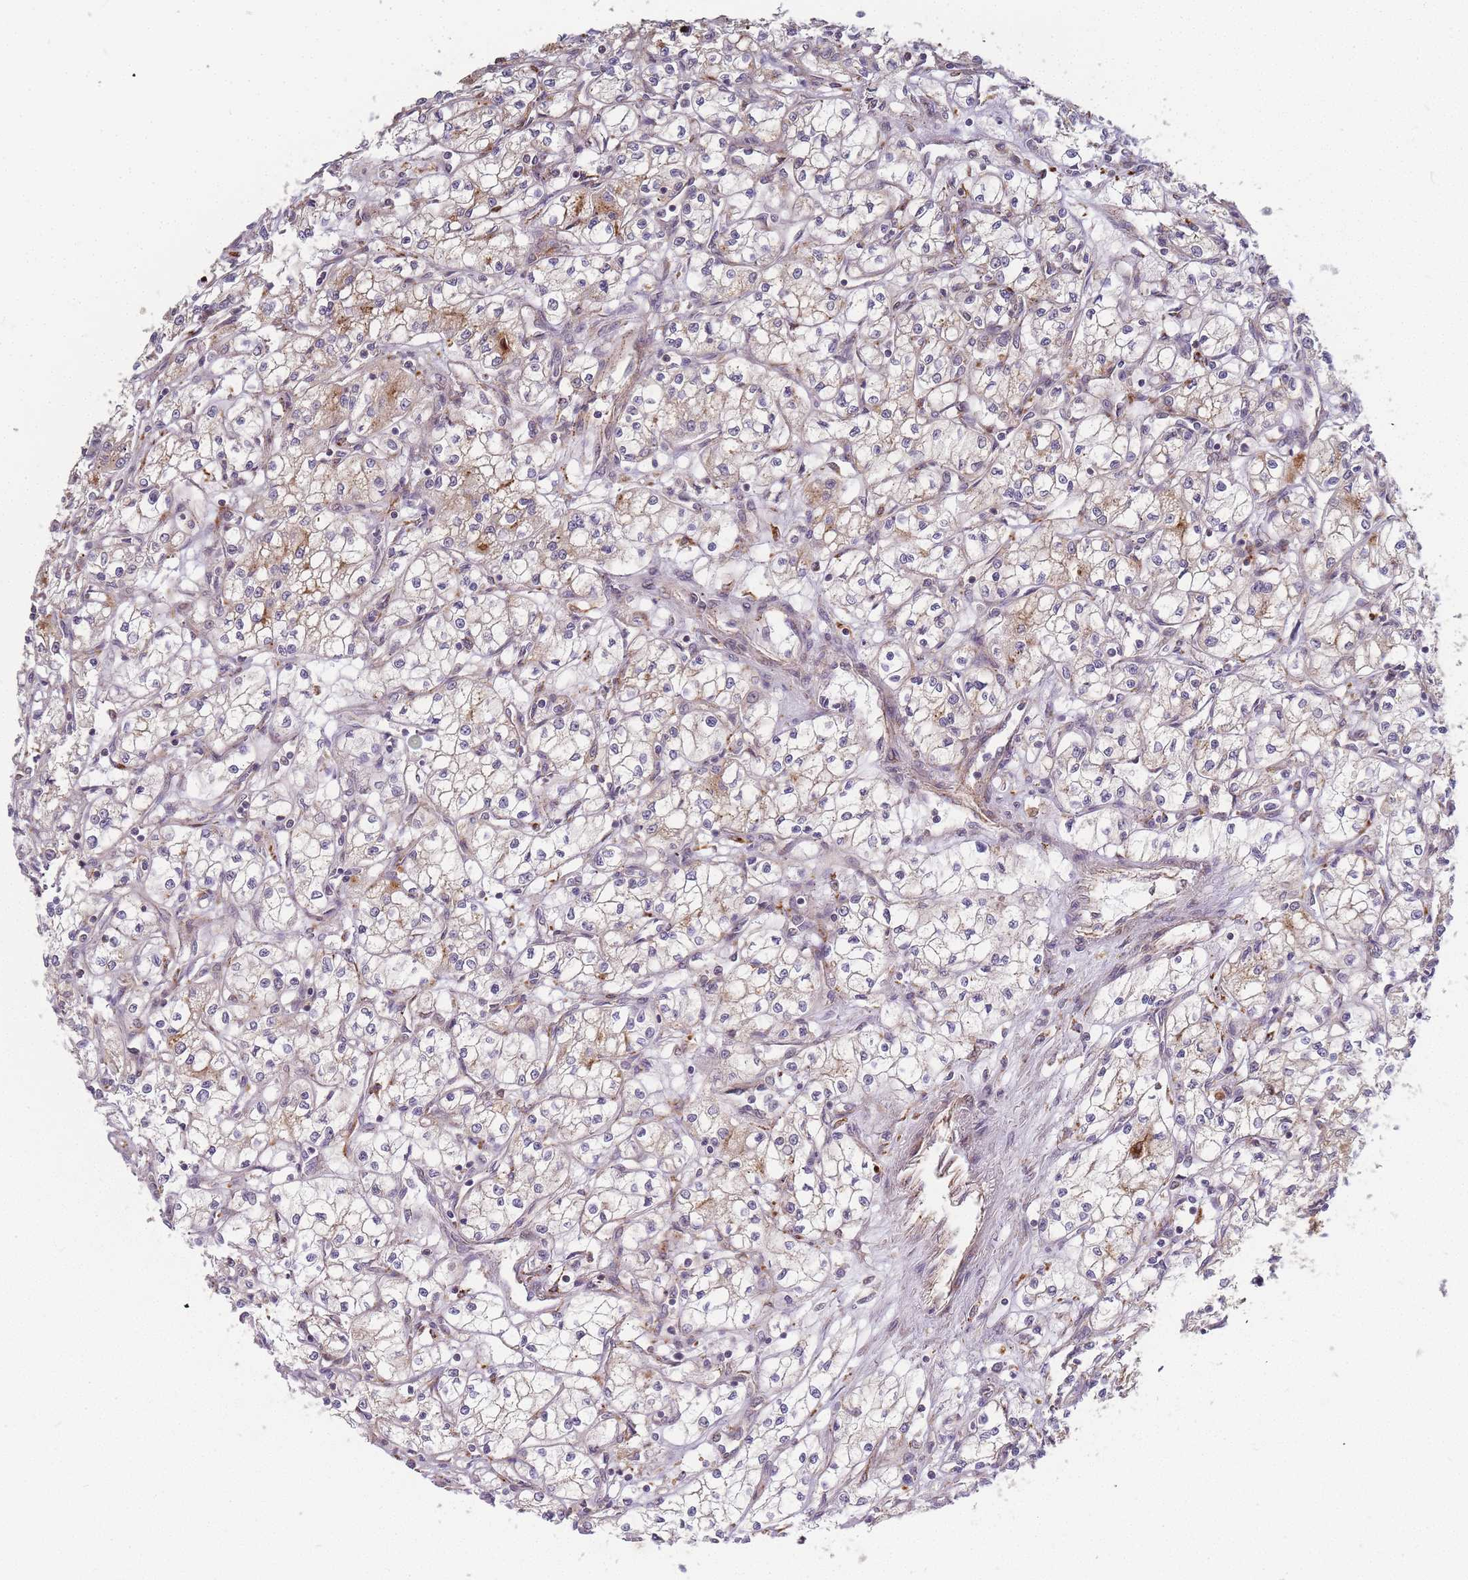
{"staining": {"intensity": "moderate", "quantity": "<25%", "location": "cytoplasmic/membranous"}, "tissue": "renal cancer", "cell_type": "Tumor cells", "image_type": "cancer", "snomed": [{"axis": "morphology", "description": "Adenocarcinoma, NOS"}, {"axis": "topography", "description": "Kidney"}], "caption": "This is a histology image of immunohistochemistry staining of renal cancer (adenocarcinoma), which shows moderate staining in the cytoplasmic/membranous of tumor cells.", "gene": "ATG5", "patient": {"sex": "male", "age": 59}}